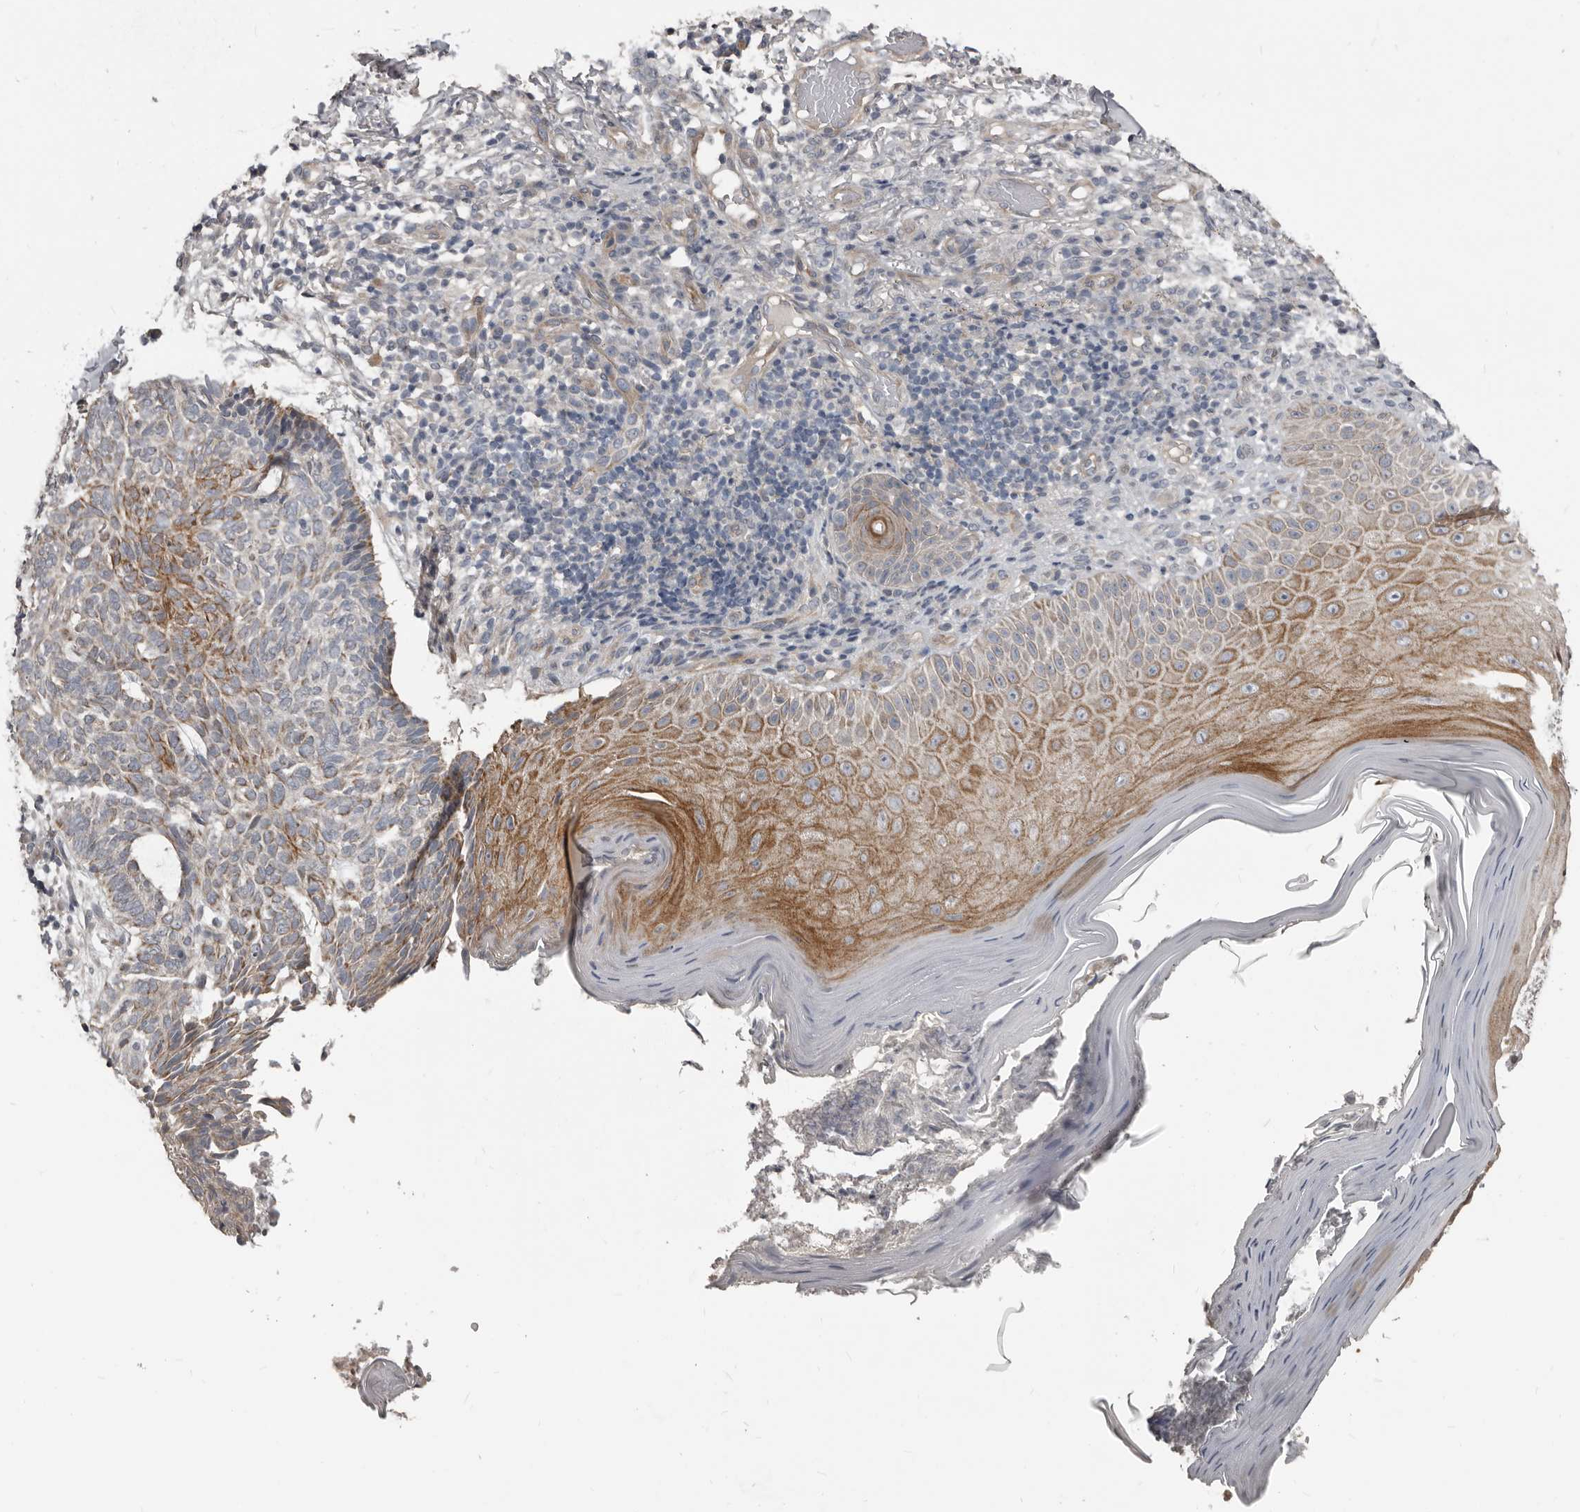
{"staining": {"intensity": "moderate", "quantity": "25%-75%", "location": "cytoplasmic/membranous"}, "tissue": "skin cancer", "cell_type": "Tumor cells", "image_type": "cancer", "snomed": [{"axis": "morphology", "description": "Normal tissue, NOS"}, {"axis": "morphology", "description": "Basal cell carcinoma"}, {"axis": "topography", "description": "Skin"}], "caption": "Tumor cells show medium levels of moderate cytoplasmic/membranous positivity in approximately 25%-75% of cells in human basal cell carcinoma (skin). Nuclei are stained in blue.", "gene": "KCNJ8", "patient": {"sex": "male", "age": 50}}